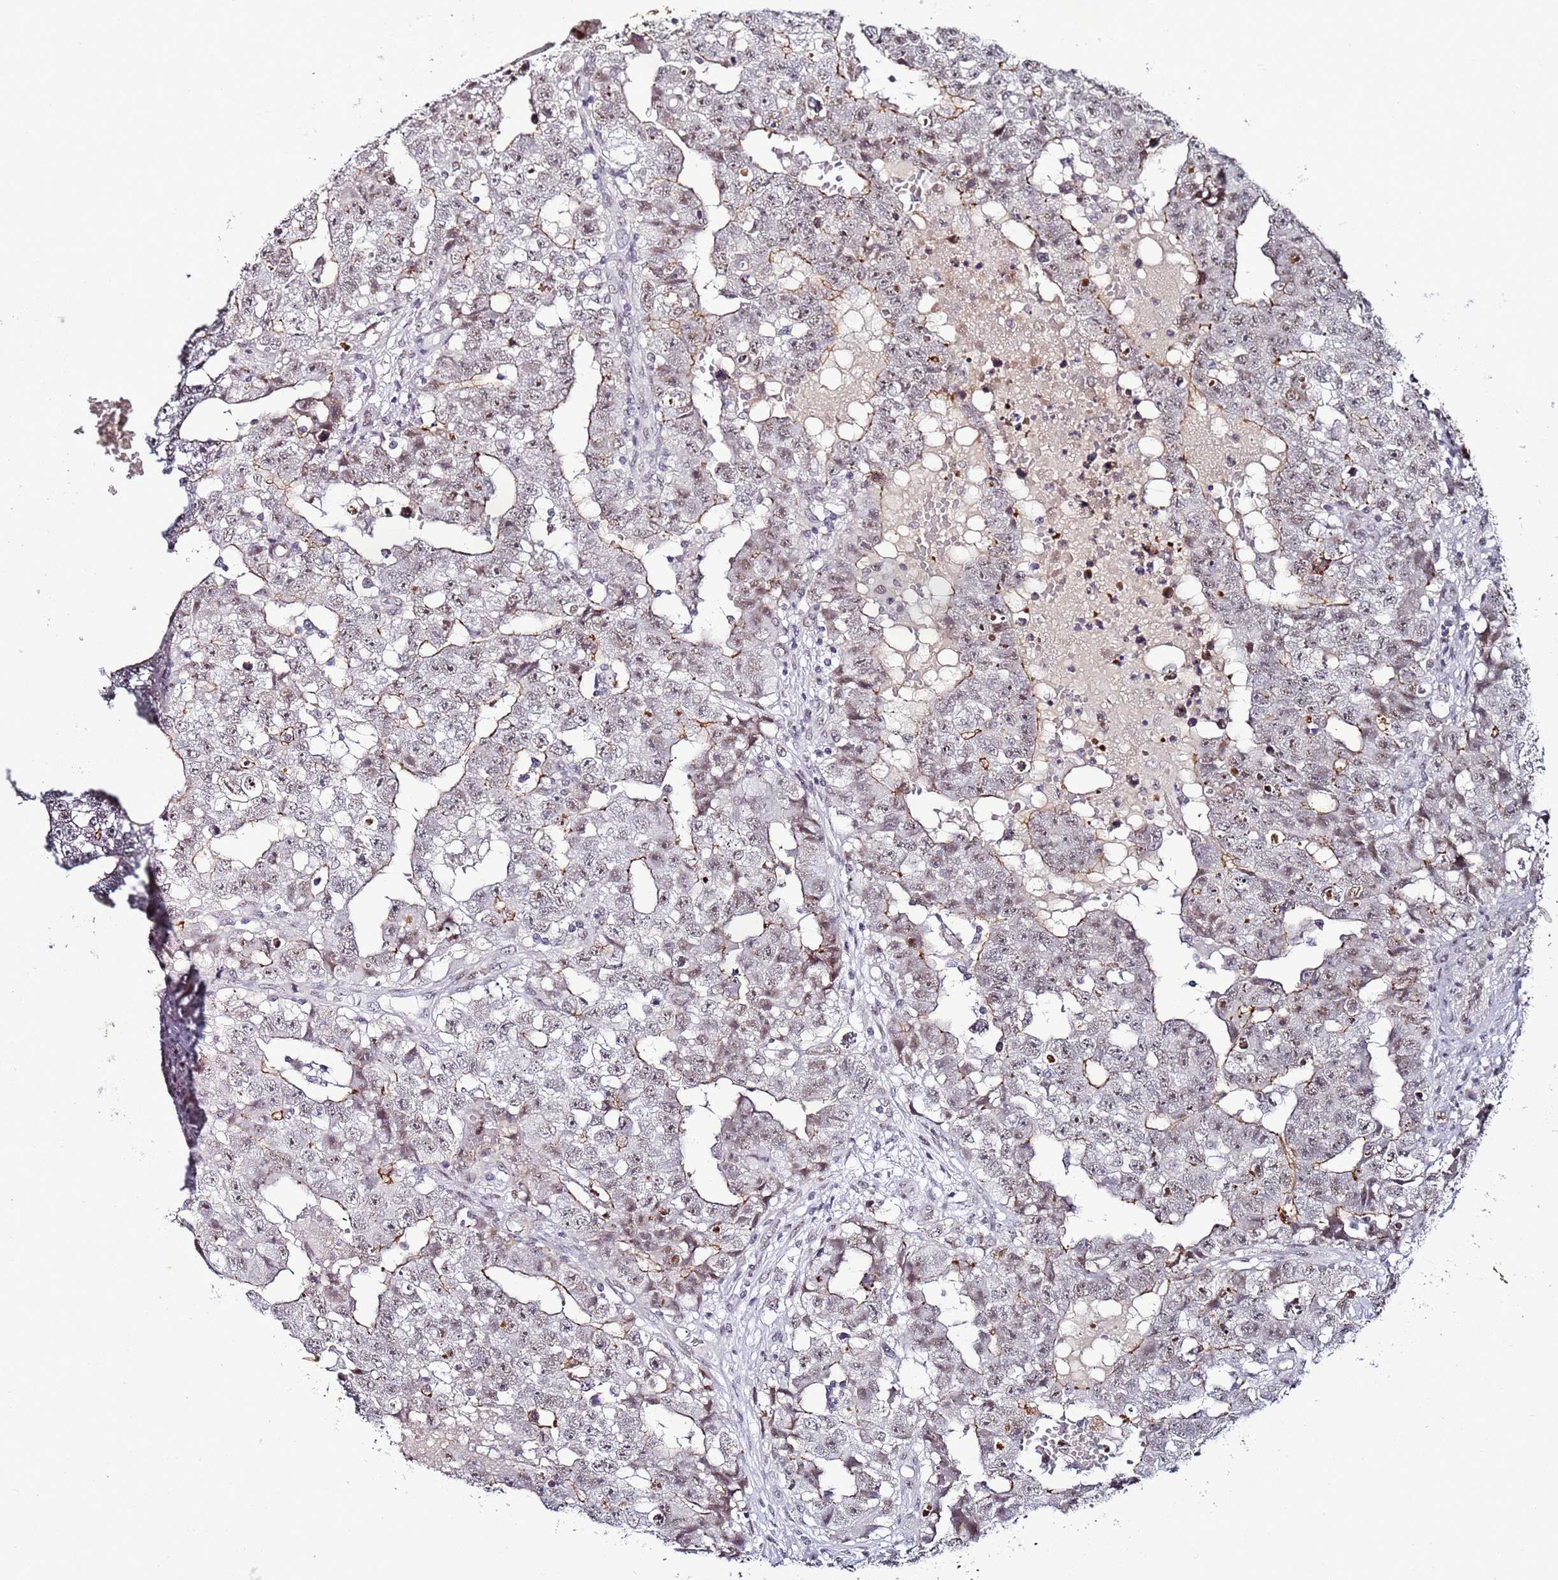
{"staining": {"intensity": "moderate", "quantity": "<25%", "location": "cytoplasmic/membranous"}, "tissue": "testis cancer", "cell_type": "Tumor cells", "image_type": "cancer", "snomed": [{"axis": "morphology", "description": "Carcinoma, Embryonal, NOS"}, {"axis": "topography", "description": "Testis"}], "caption": "Human testis cancer stained with a protein marker displays moderate staining in tumor cells.", "gene": "PSMA7", "patient": {"sex": "male", "age": 25}}